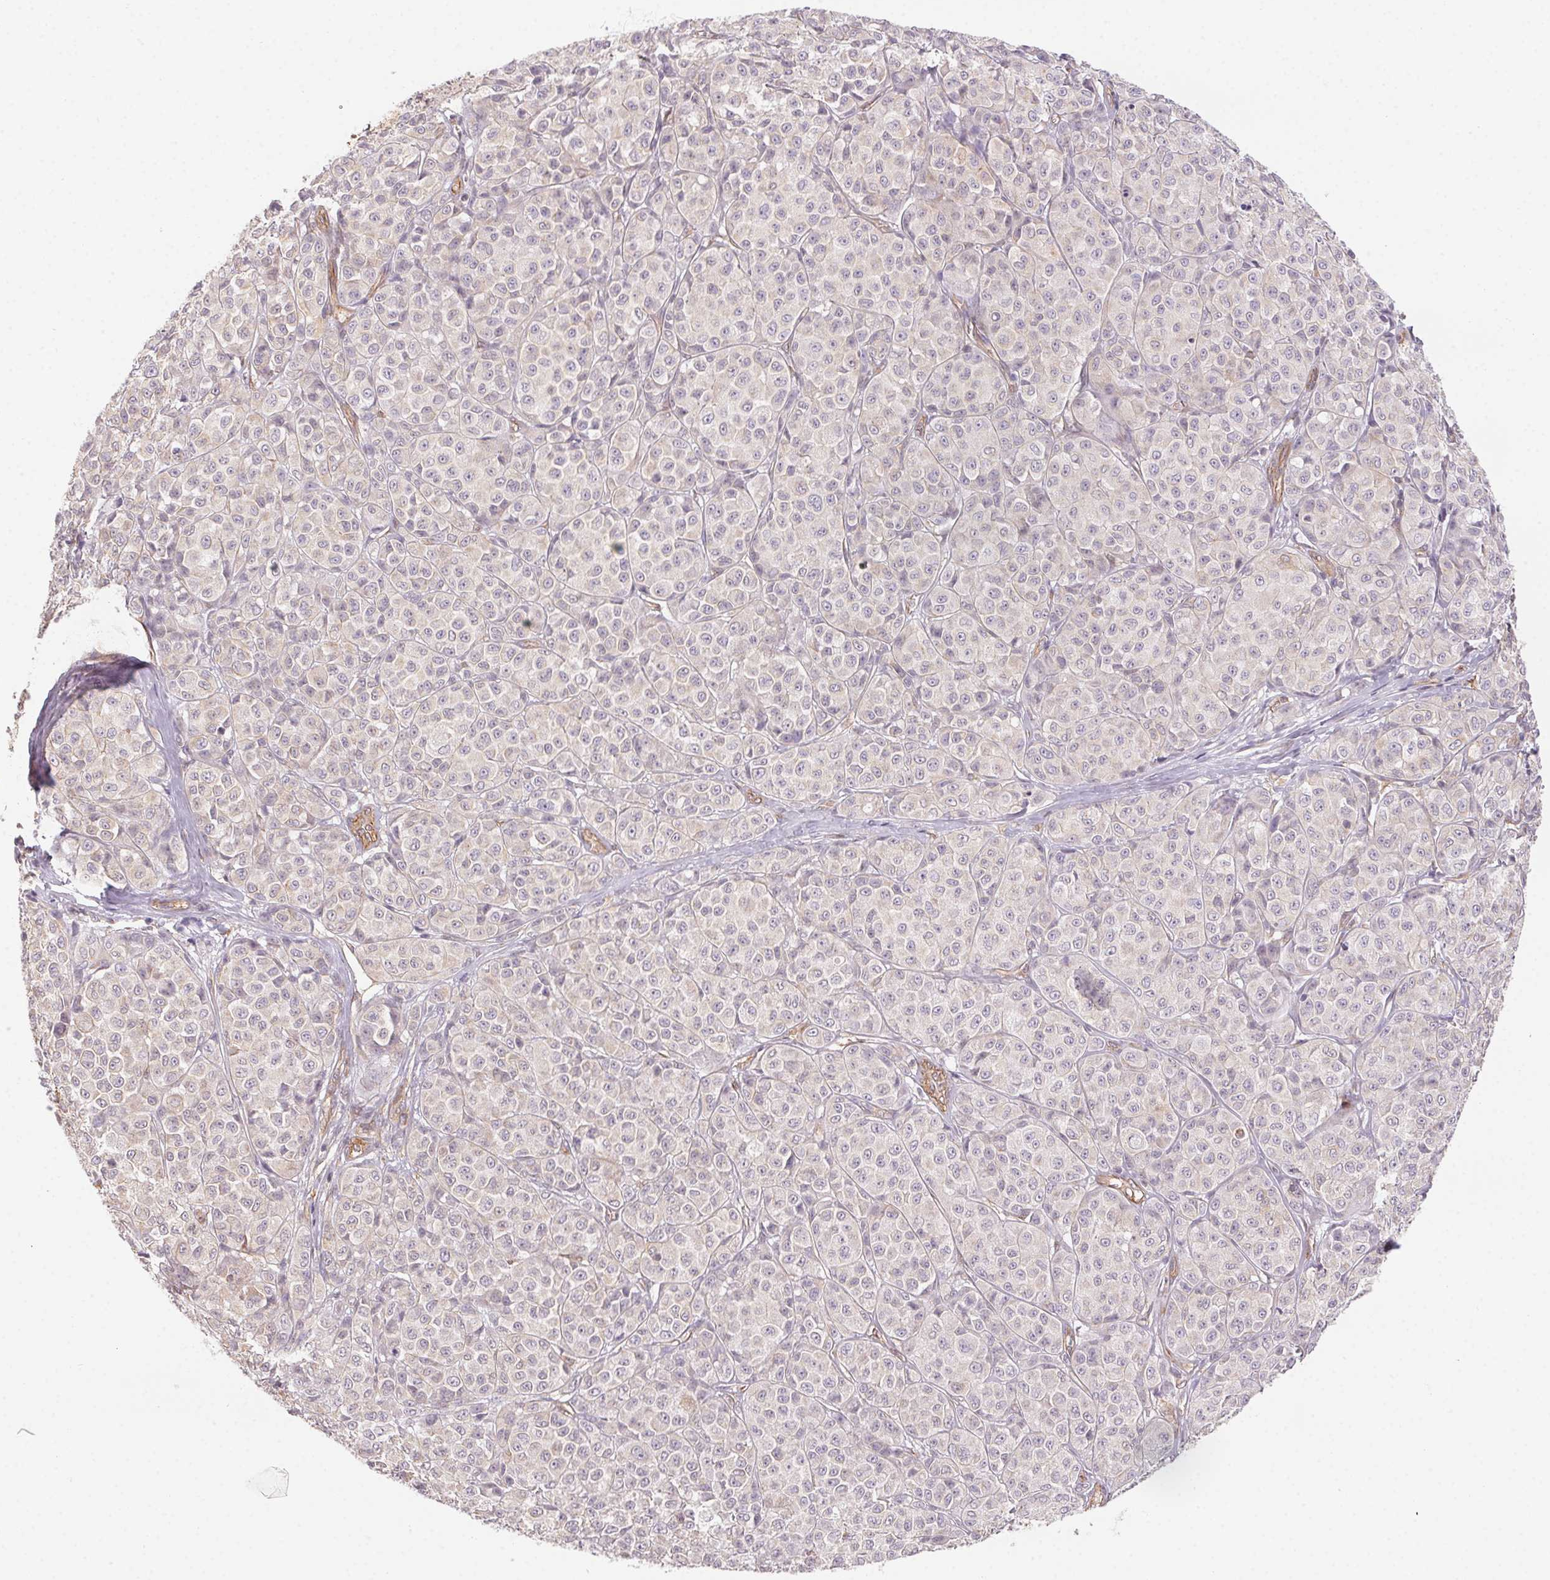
{"staining": {"intensity": "weak", "quantity": "<25%", "location": "cytoplasmic/membranous"}, "tissue": "melanoma", "cell_type": "Tumor cells", "image_type": "cancer", "snomed": [{"axis": "morphology", "description": "Malignant melanoma, NOS"}, {"axis": "topography", "description": "Skin"}], "caption": "The immunohistochemistry micrograph has no significant staining in tumor cells of melanoma tissue.", "gene": "PLA2G4F", "patient": {"sex": "male", "age": 89}}